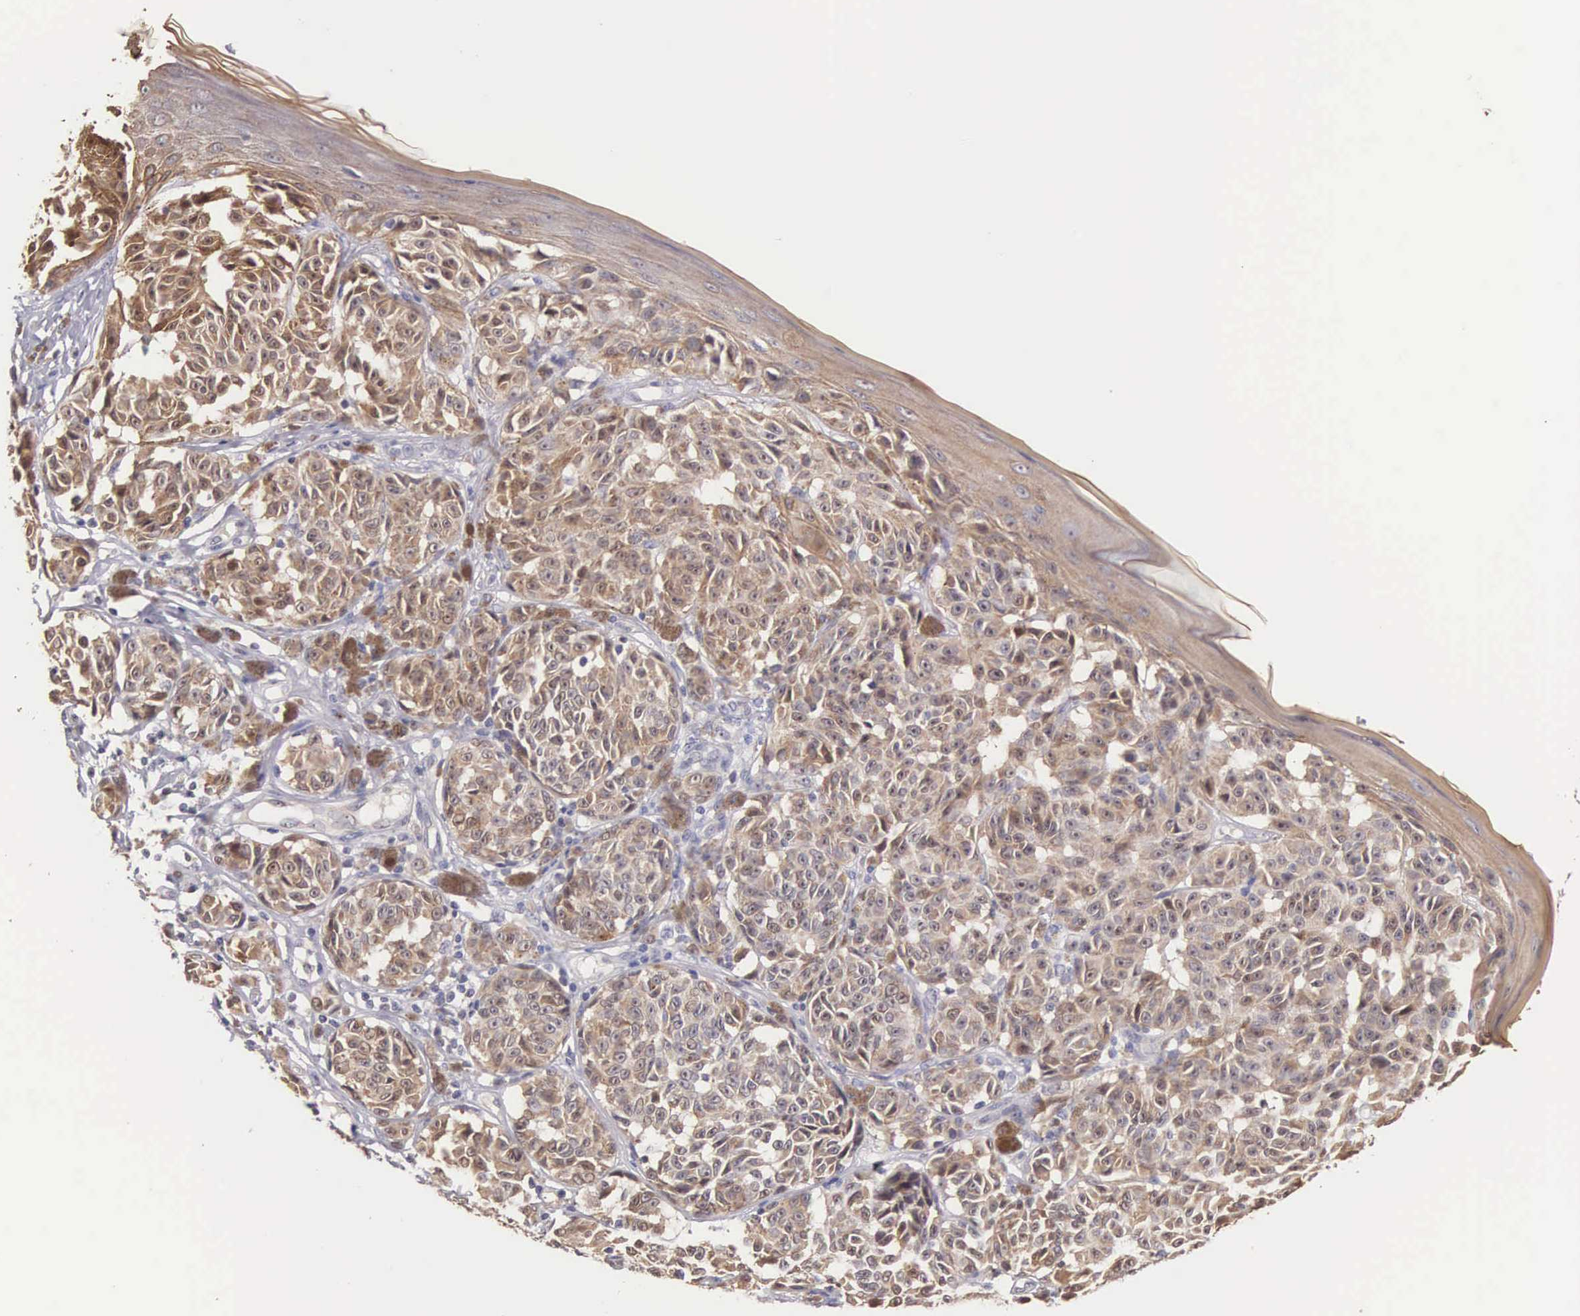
{"staining": {"intensity": "moderate", "quantity": ">75%", "location": "cytoplasmic/membranous"}, "tissue": "melanoma", "cell_type": "Tumor cells", "image_type": "cancer", "snomed": [{"axis": "morphology", "description": "Malignant melanoma, NOS"}, {"axis": "topography", "description": "Skin"}], "caption": "A medium amount of moderate cytoplasmic/membranous positivity is appreciated in approximately >75% of tumor cells in melanoma tissue.", "gene": "PIR", "patient": {"sex": "male", "age": 49}}